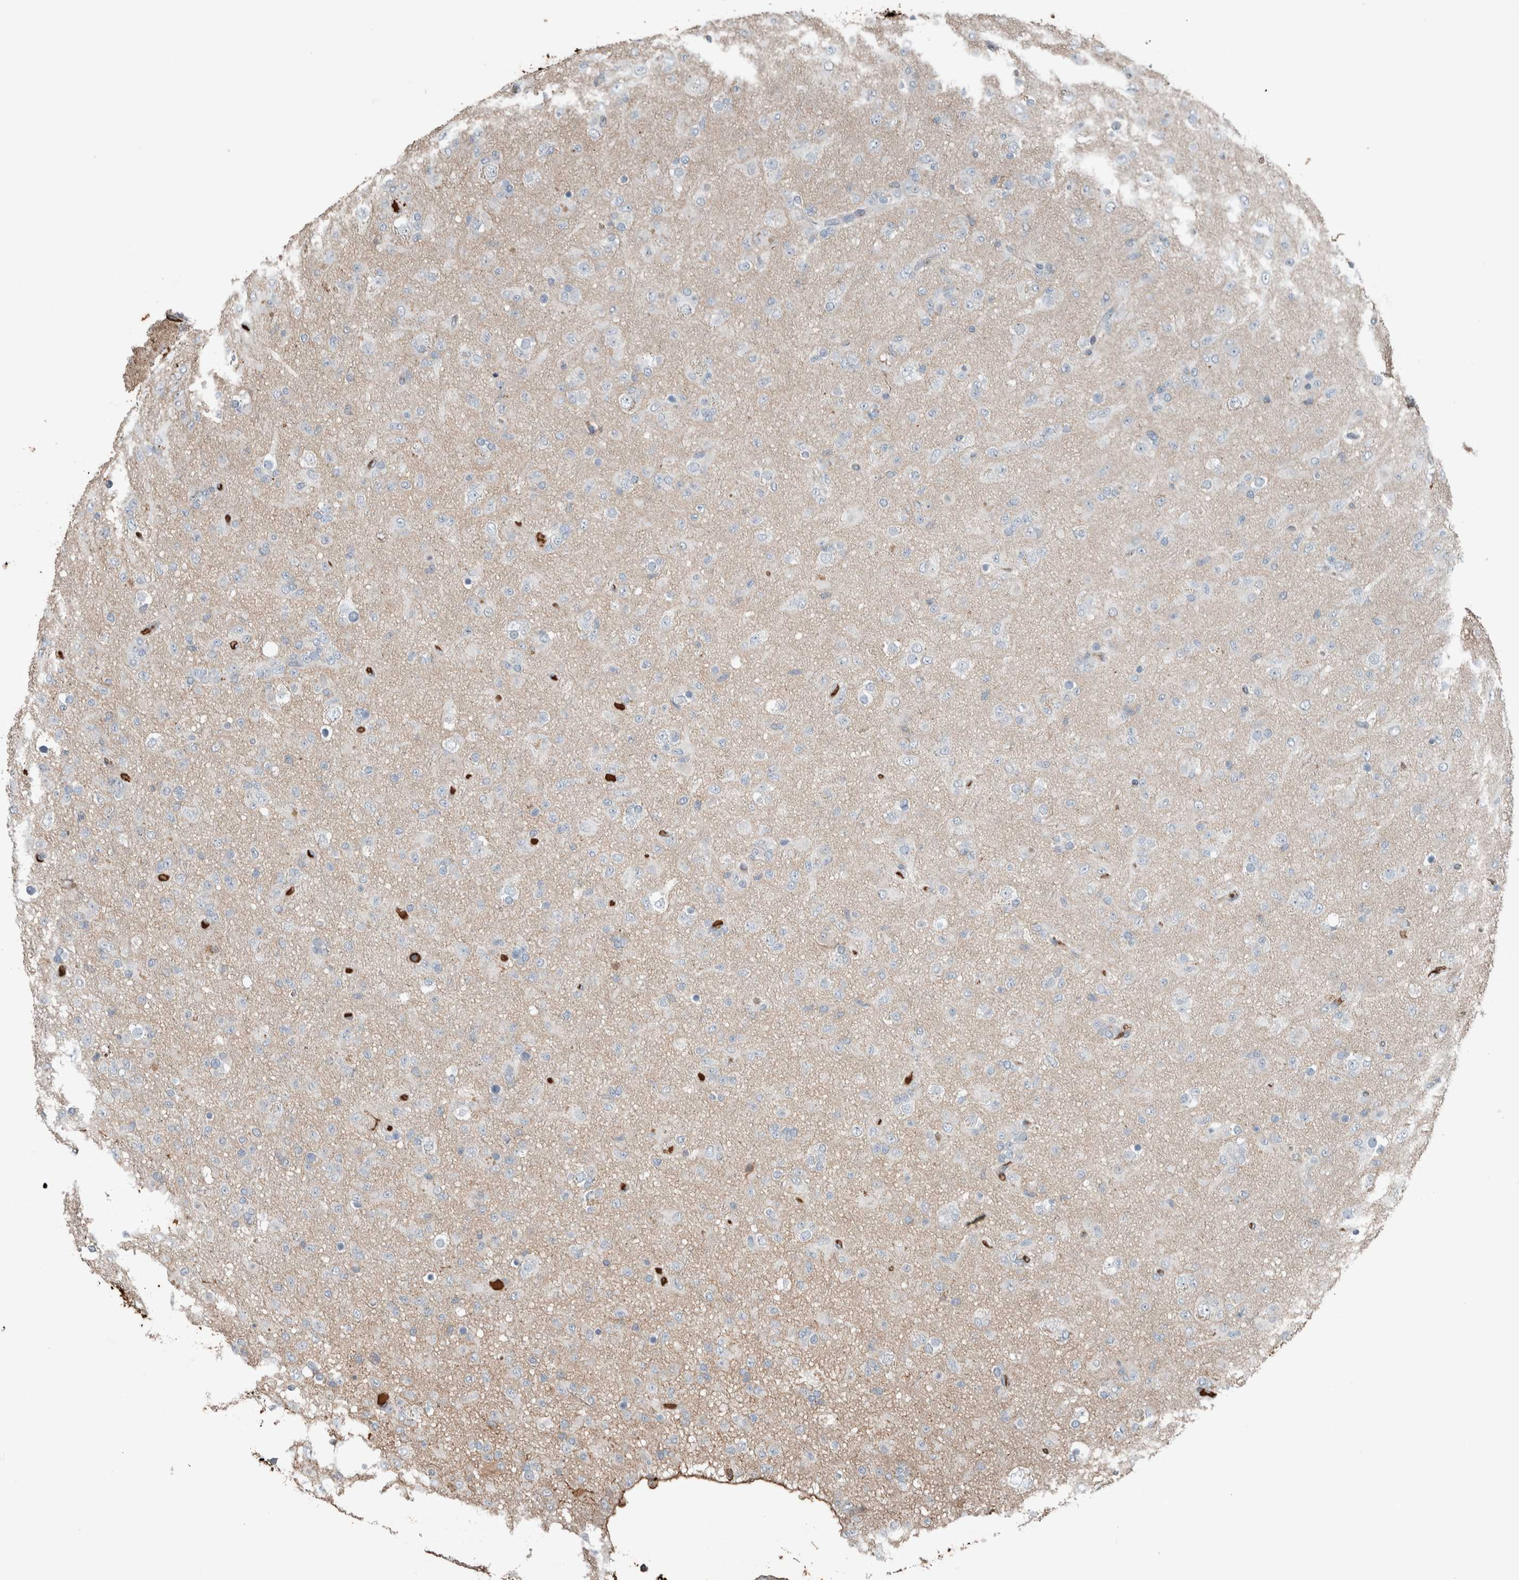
{"staining": {"intensity": "negative", "quantity": "none", "location": "none"}, "tissue": "glioma", "cell_type": "Tumor cells", "image_type": "cancer", "snomed": [{"axis": "morphology", "description": "Glioma, malignant, Low grade"}, {"axis": "topography", "description": "Brain"}], "caption": "The immunohistochemistry (IHC) image has no significant positivity in tumor cells of low-grade glioma (malignant) tissue.", "gene": "USP34", "patient": {"sex": "male", "age": 65}}